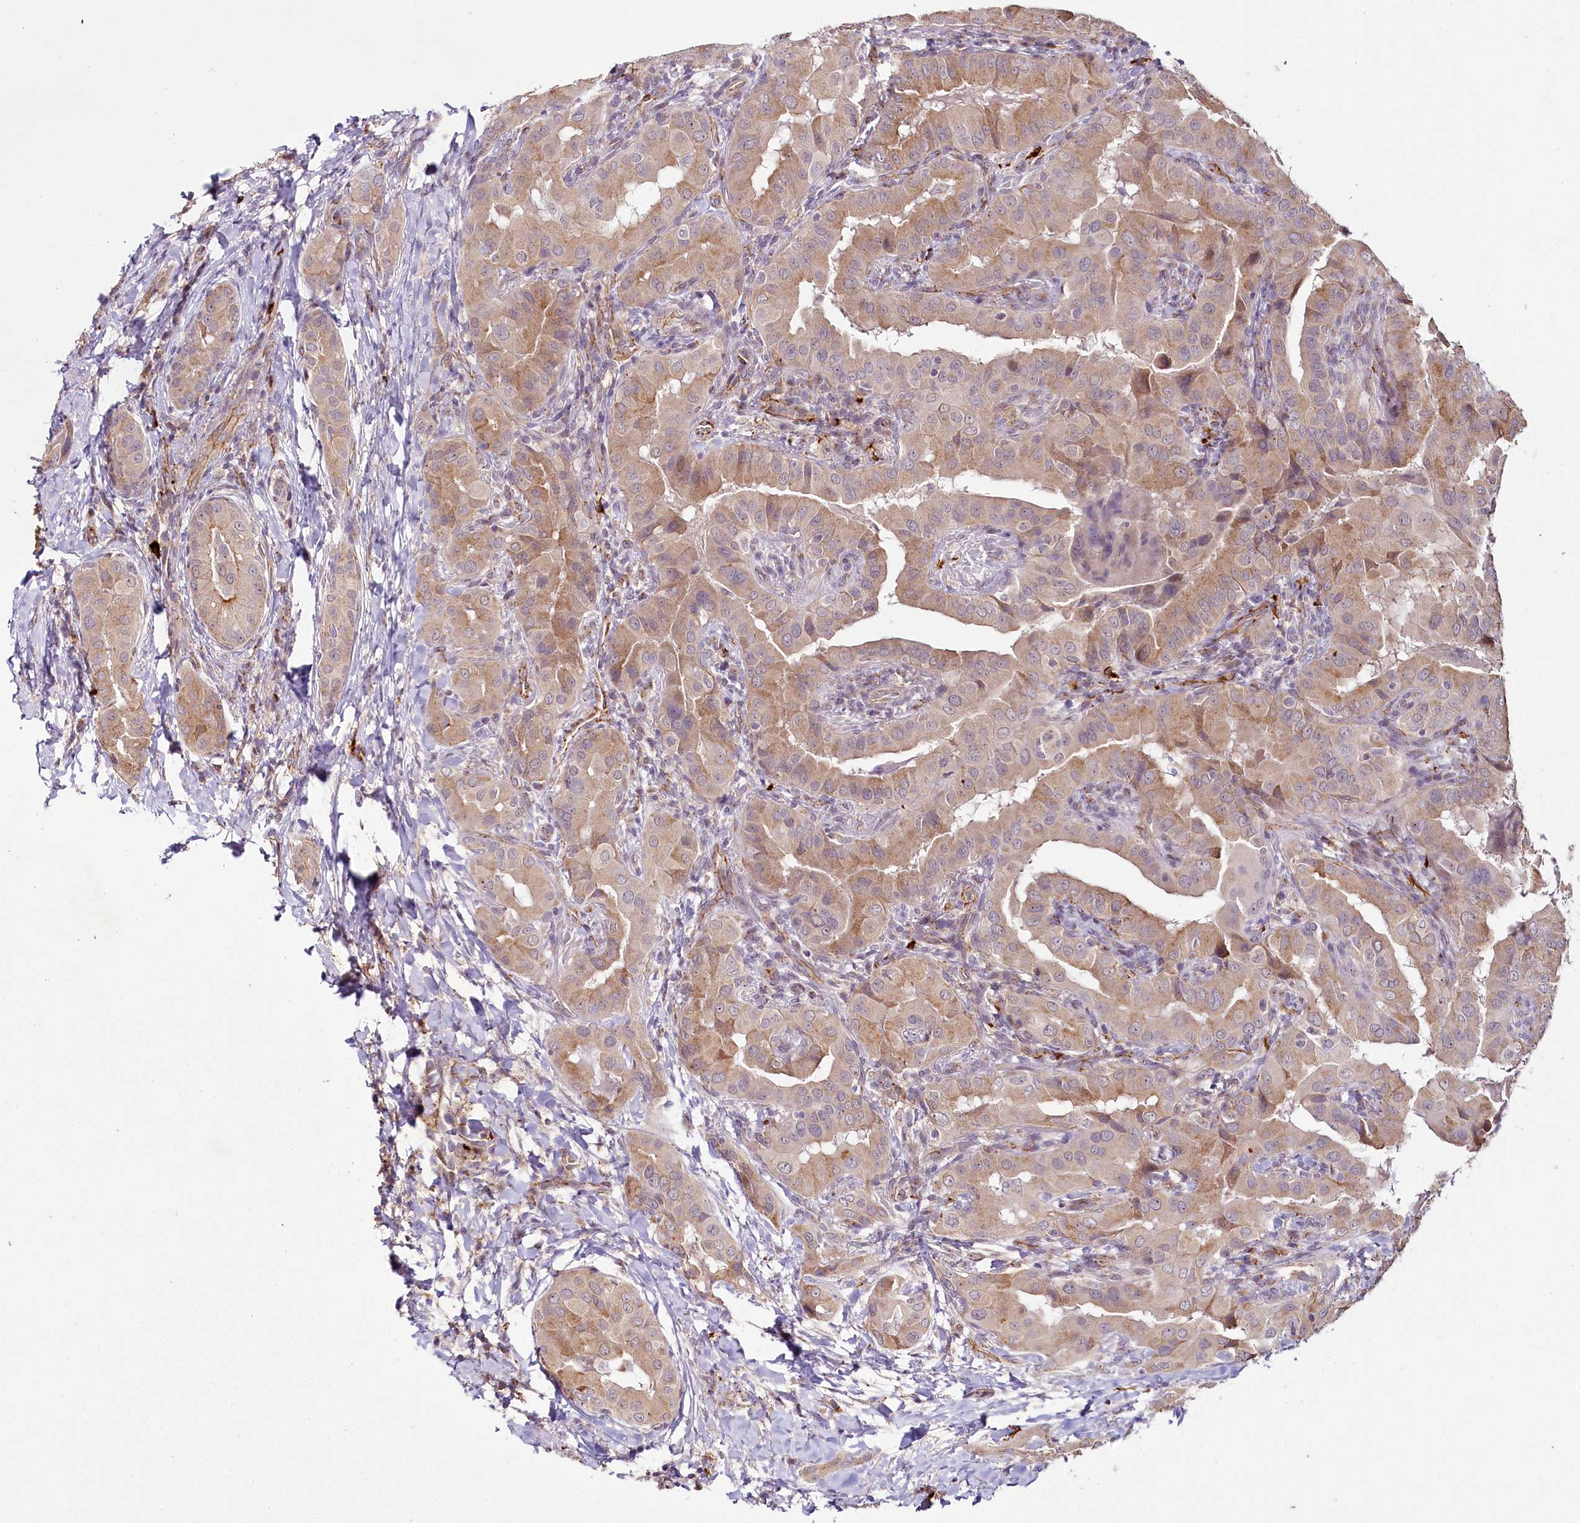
{"staining": {"intensity": "moderate", "quantity": "<25%", "location": "cytoplasmic/membranous"}, "tissue": "thyroid cancer", "cell_type": "Tumor cells", "image_type": "cancer", "snomed": [{"axis": "morphology", "description": "Papillary adenocarcinoma, NOS"}, {"axis": "topography", "description": "Thyroid gland"}], "caption": "Immunohistochemical staining of thyroid cancer reveals moderate cytoplasmic/membranous protein staining in about <25% of tumor cells.", "gene": "ALKBH8", "patient": {"sex": "male", "age": 33}}